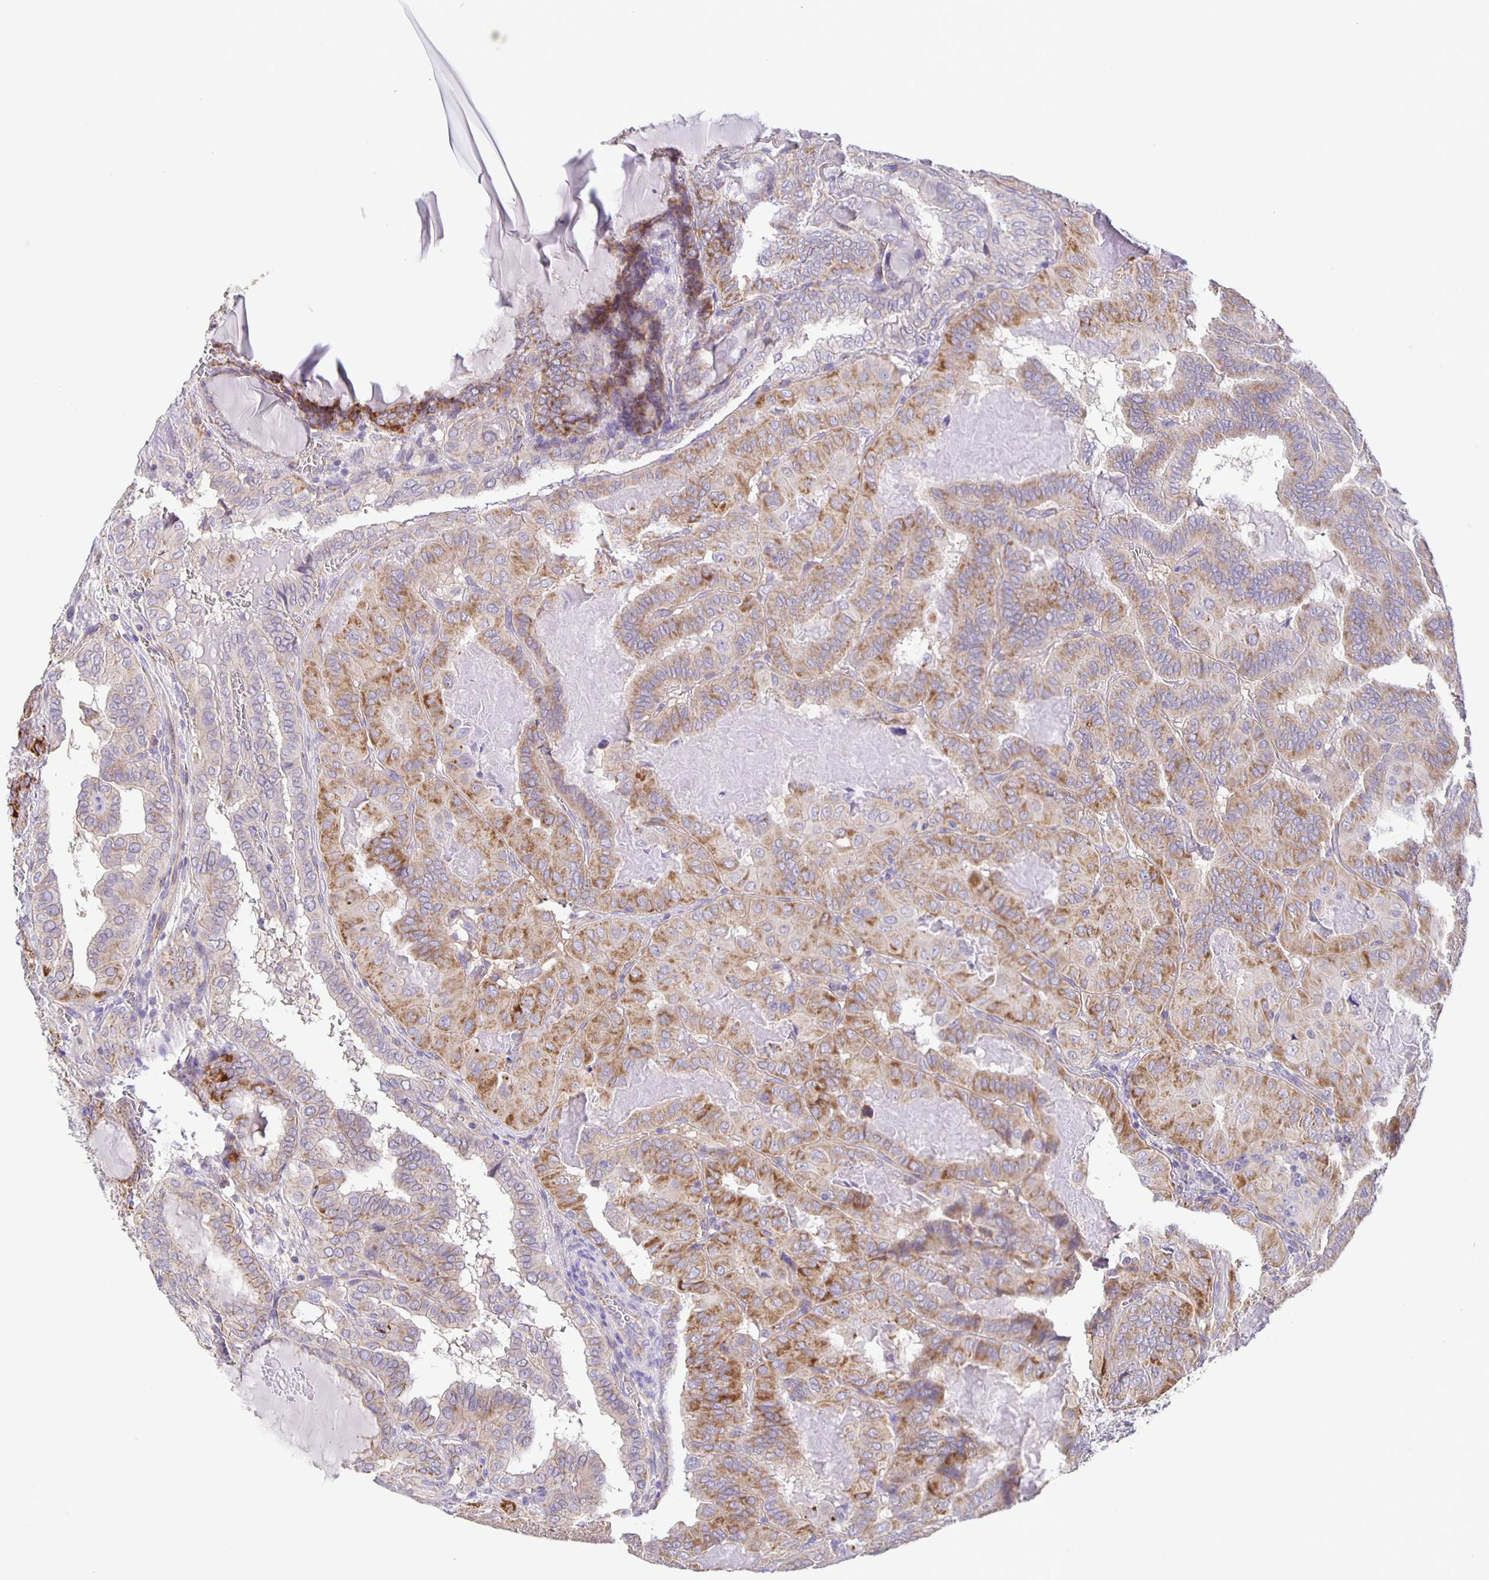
{"staining": {"intensity": "moderate", "quantity": "25%-75%", "location": "cytoplasmic/membranous"}, "tissue": "thyroid cancer", "cell_type": "Tumor cells", "image_type": "cancer", "snomed": [{"axis": "morphology", "description": "Papillary adenocarcinoma, NOS"}, {"axis": "topography", "description": "Thyroid gland"}], "caption": "The micrograph demonstrates immunohistochemical staining of thyroid cancer (papillary adenocarcinoma). There is moderate cytoplasmic/membranous staining is seen in approximately 25%-75% of tumor cells. The protein is stained brown, and the nuclei are stained in blue (DAB IHC with brightfield microscopy, high magnification).", "gene": "JMJD4", "patient": {"sex": "female", "age": 46}}